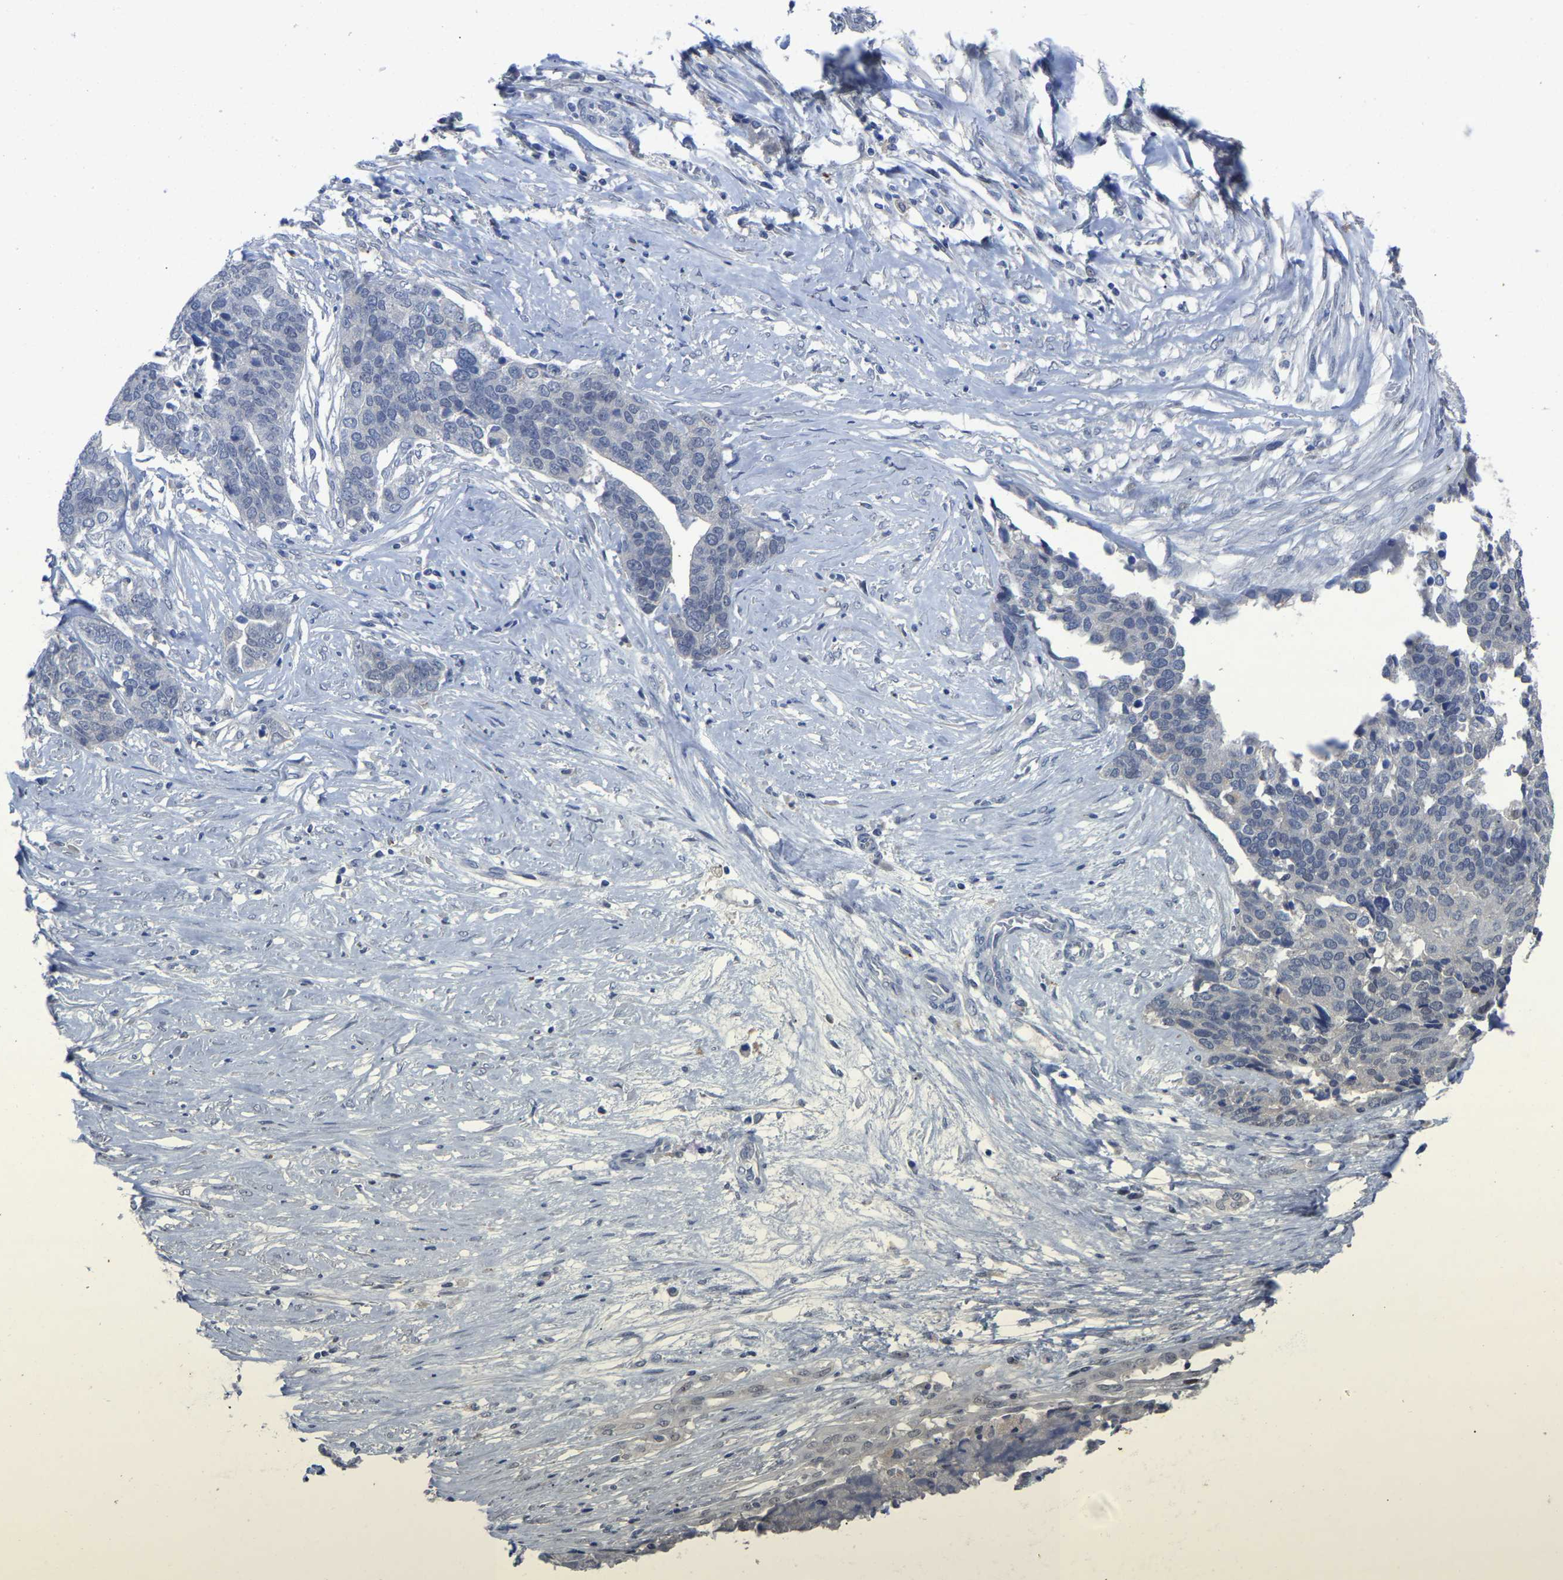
{"staining": {"intensity": "negative", "quantity": "none", "location": "none"}, "tissue": "ovarian cancer", "cell_type": "Tumor cells", "image_type": "cancer", "snomed": [{"axis": "morphology", "description": "Cystadenocarcinoma, serous, NOS"}, {"axis": "topography", "description": "Ovary"}], "caption": "This is a photomicrograph of immunohistochemistry staining of ovarian cancer (serous cystadenocarcinoma), which shows no positivity in tumor cells.", "gene": "SMPD2", "patient": {"sex": "female", "age": 44}}